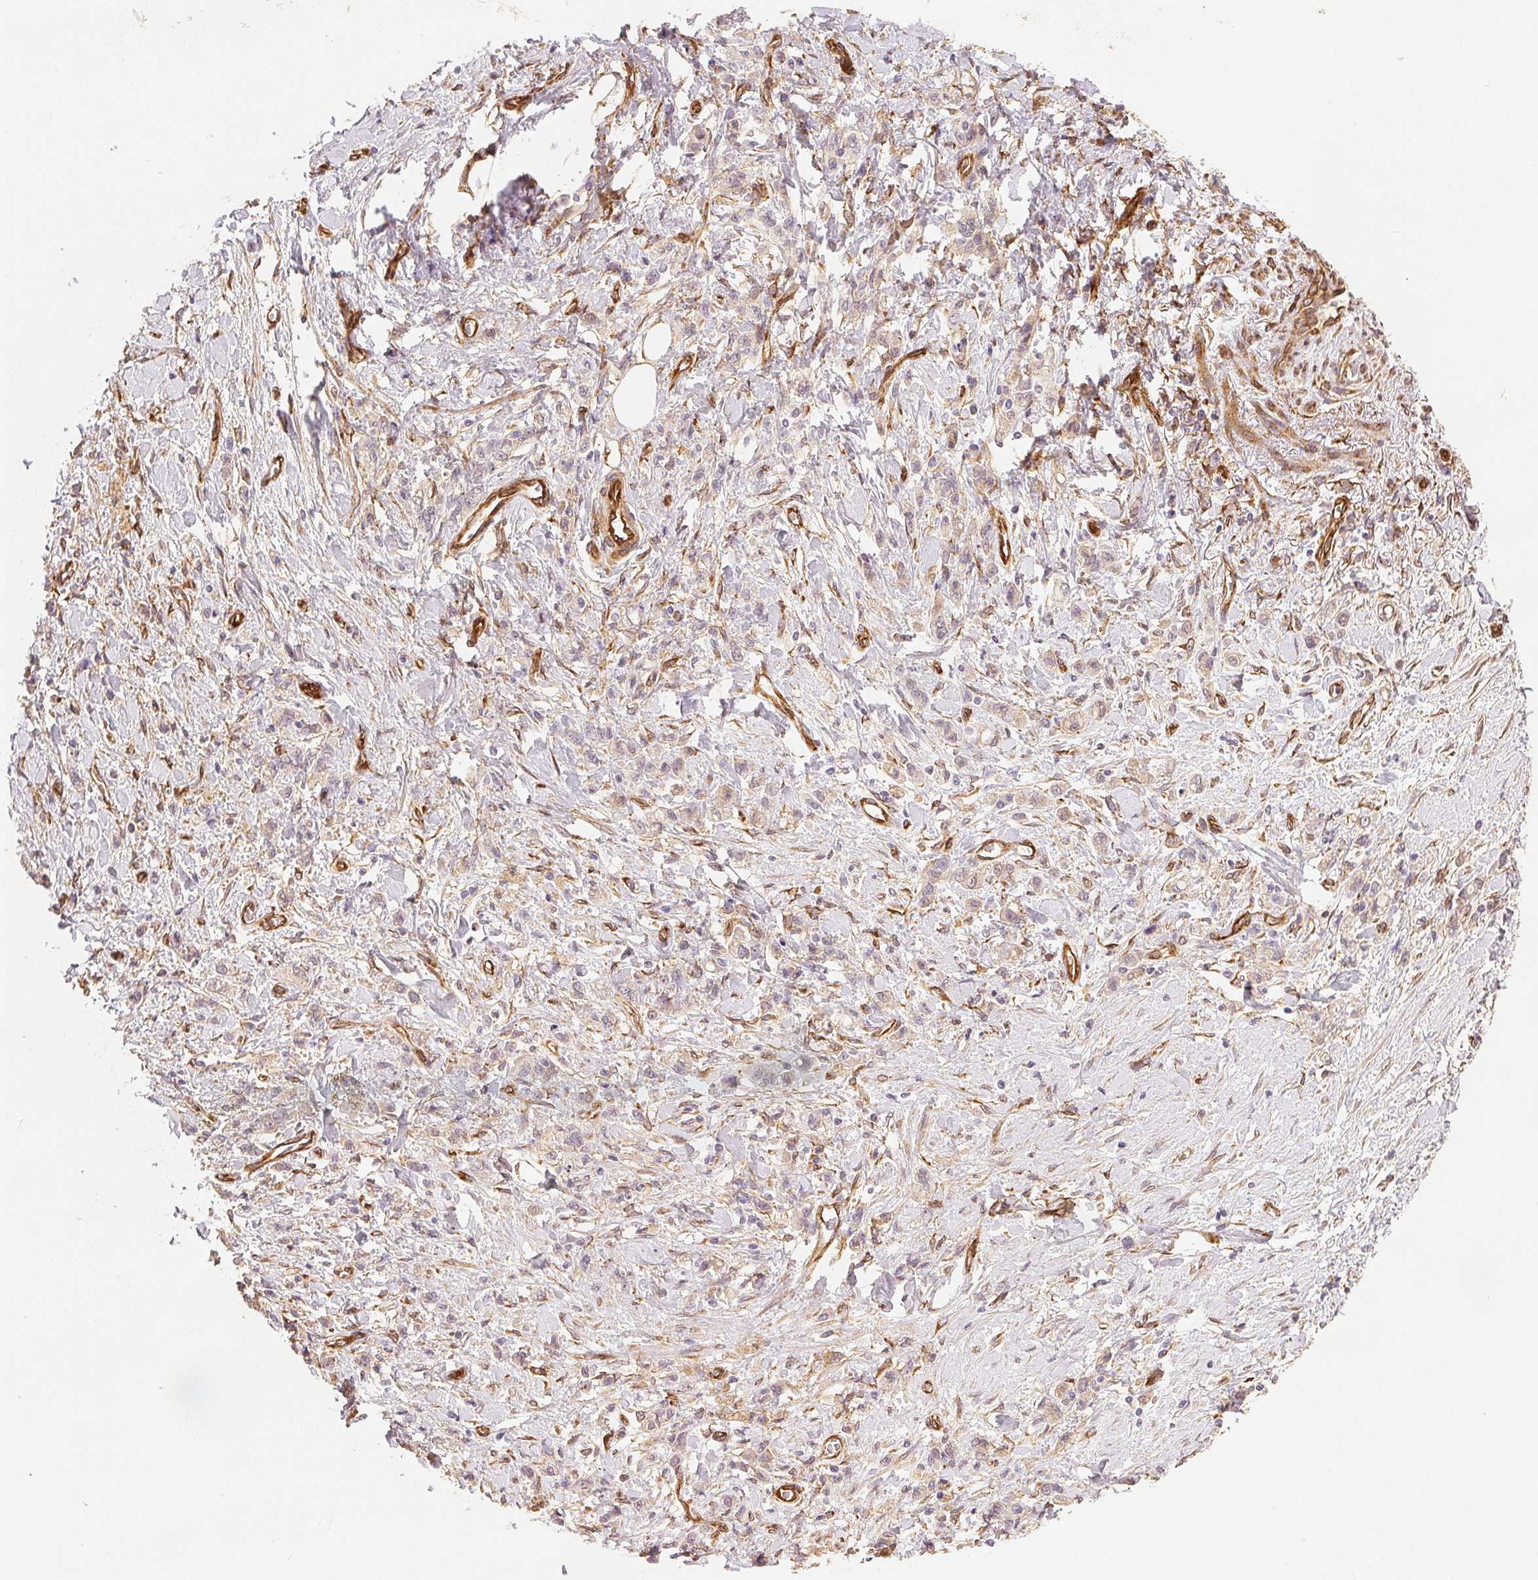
{"staining": {"intensity": "negative", "quantity": "none", "location": "none"}, "tissue": "stomach cancer", "cell_type": "Tumor cells", "image_type": "cancer", "snomed": [{"axis": "morphology", "description": "Adenocarcinoma, NOS"}, {"axis": "topography", "description": "Stomach"}], "caption": "An image of stomach cancer stained for a protein displays no brown staining in tumor cells.", "gene": "DIAPH2", "patient": {"sex": "male", "age": 77}}